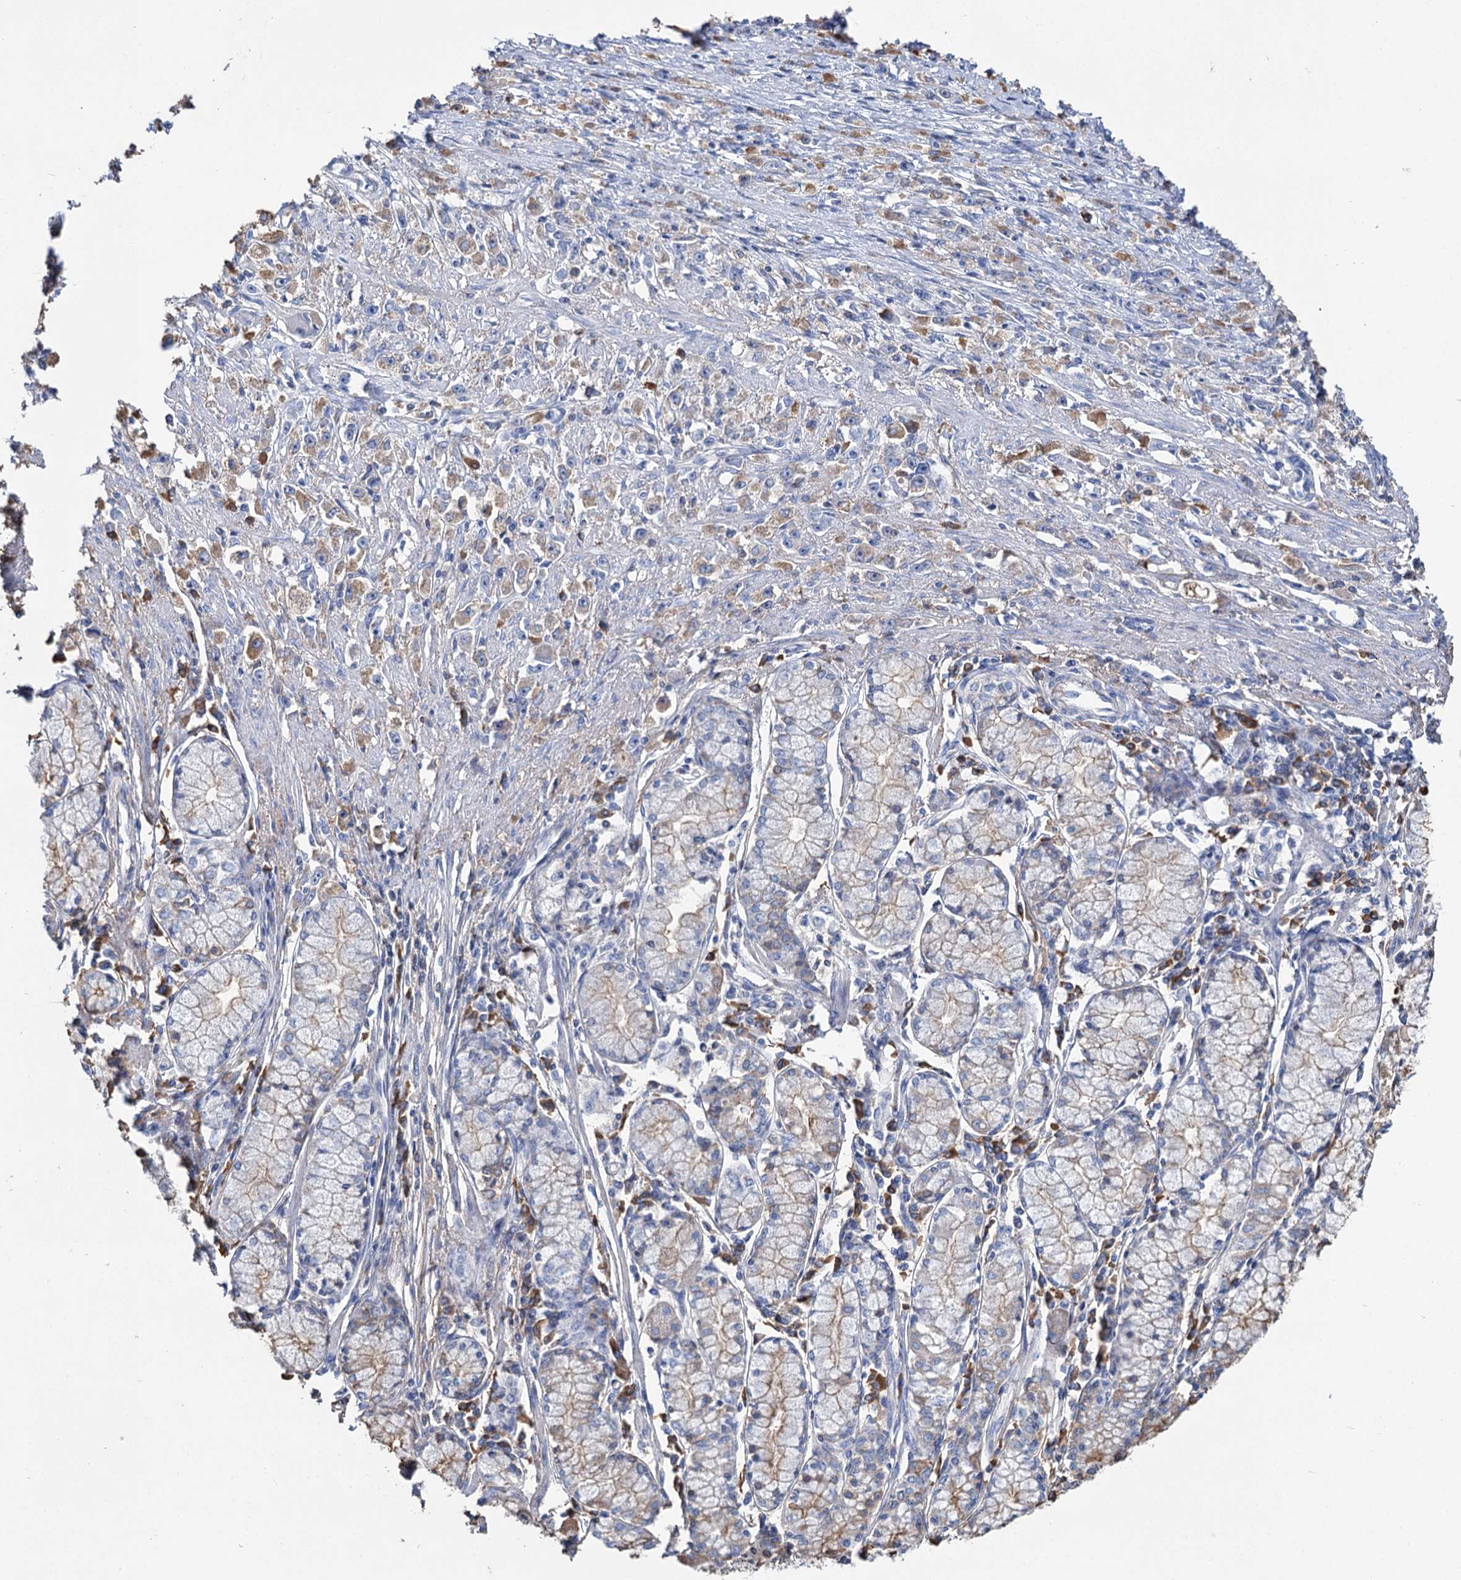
{"staining": {"intensity": "weak", "quantity": "25%-75%", "location": "cytoplasmic/membranous"}, "tissue": "stomach cancer", "cell_type": "Tumor cells", "image_type": "cancer", "snomed": [{"axis": "morphology", "description": "Adenocarcinoma, NOS"}, {"axis": "topography", "description": "Stomach"}], "caption": "The image exhibits immunohistochemical staining of adenocarcinoma (stomach). There is weak cytoplasmic/membranous positivity is identified in approximately 25%-75% of tumor cells.", "gene": "FBXW12", "patient": {"sex": "female", "age": 59}}